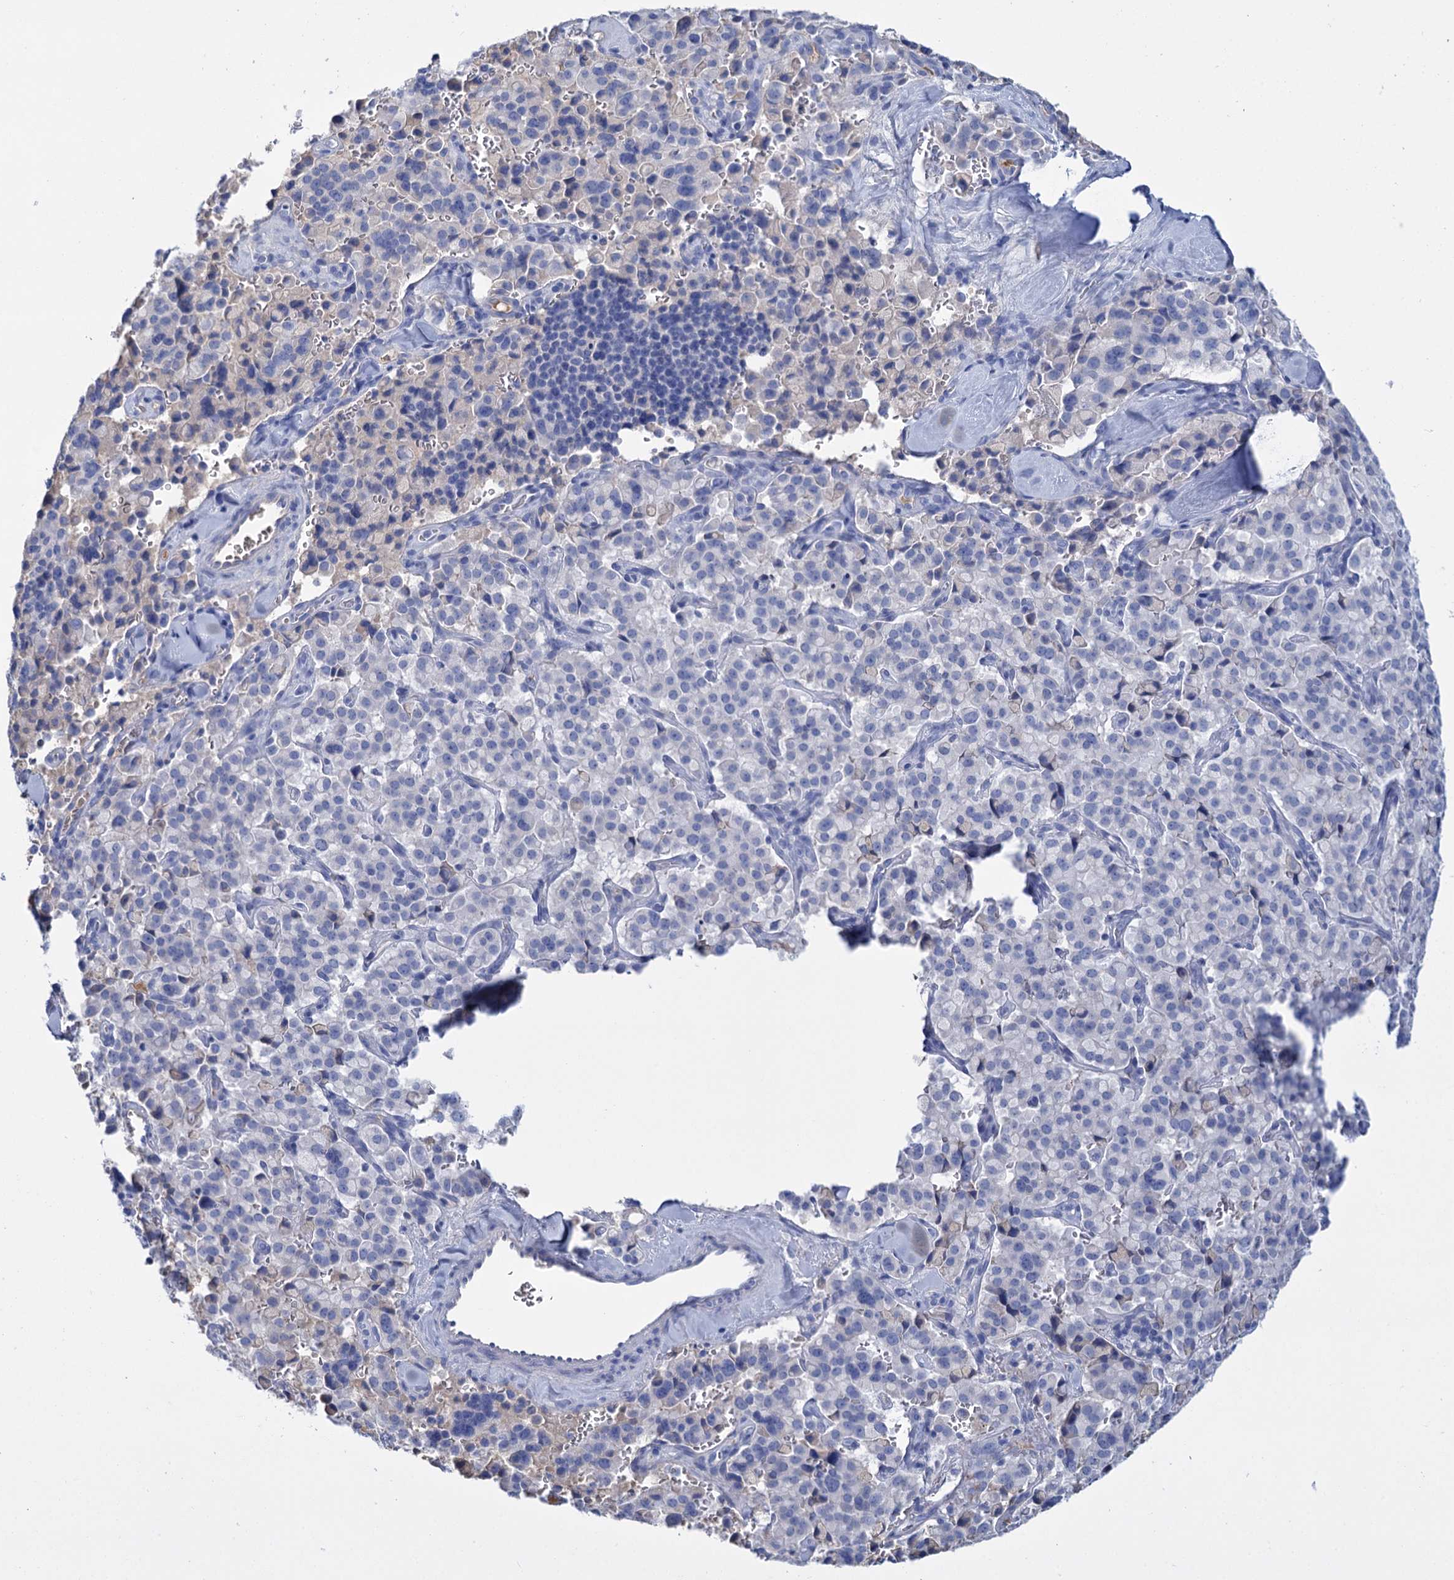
{"staining": {"intensity": "negative", "quantity": "none", "location": "none"}, "tissue": "pancreatic cancer", "cell_type": "Tumor cells", "image_type": "cancer", "snomed": [{"axis": "morphology", "description": "Adenocarcinoma, NOS"}, {"axis": "topography", "description": "Pancreas"}], "caption": "Tumor cells show no significant protein positivity in pancreatic cancer (adenocarcinoma).", "gene": "FBXW12", "patient": {"sex": "male", "age": 65}}